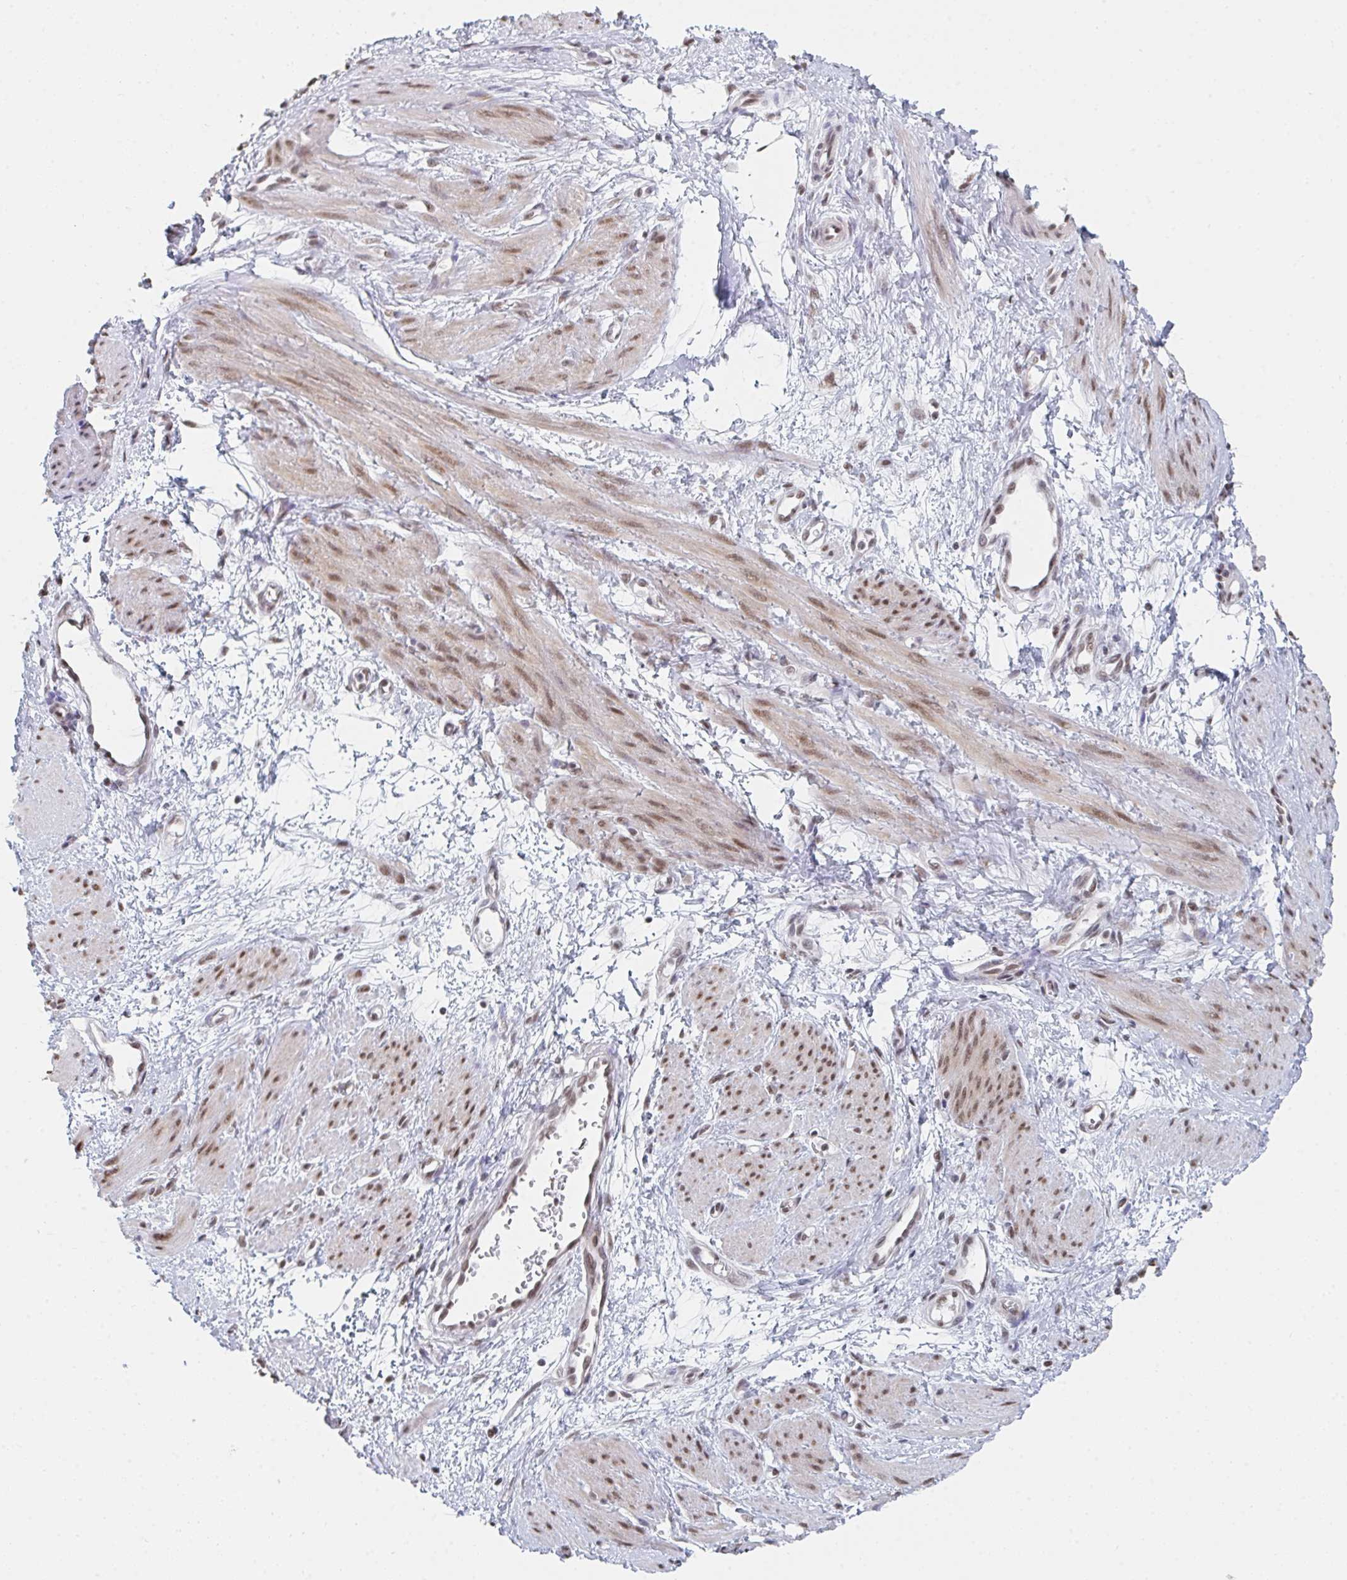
{"staining": {"intensity": "moderate", "quantity": "25%-75%", "location": "nuclear"}, "tissue": "smooth muscle", "cell_type": "Smooth muscle cells", "image_type": "normal", "snomed": [{"axis": "morphology", "description": "Normal tissue, NOS"}, {"axis": "topography", "description": "Smooth muscle"}, {"axis": "topography", "description": "Uterus"}], "caption": "An IHC image of benign tissue is shown. Protein staining in brown highlights moderate nuclear positivity in smooth muscle within smooth muscle cells.", "gene": "MBNL1", "patient": {"sex": "female", "age": 39}}